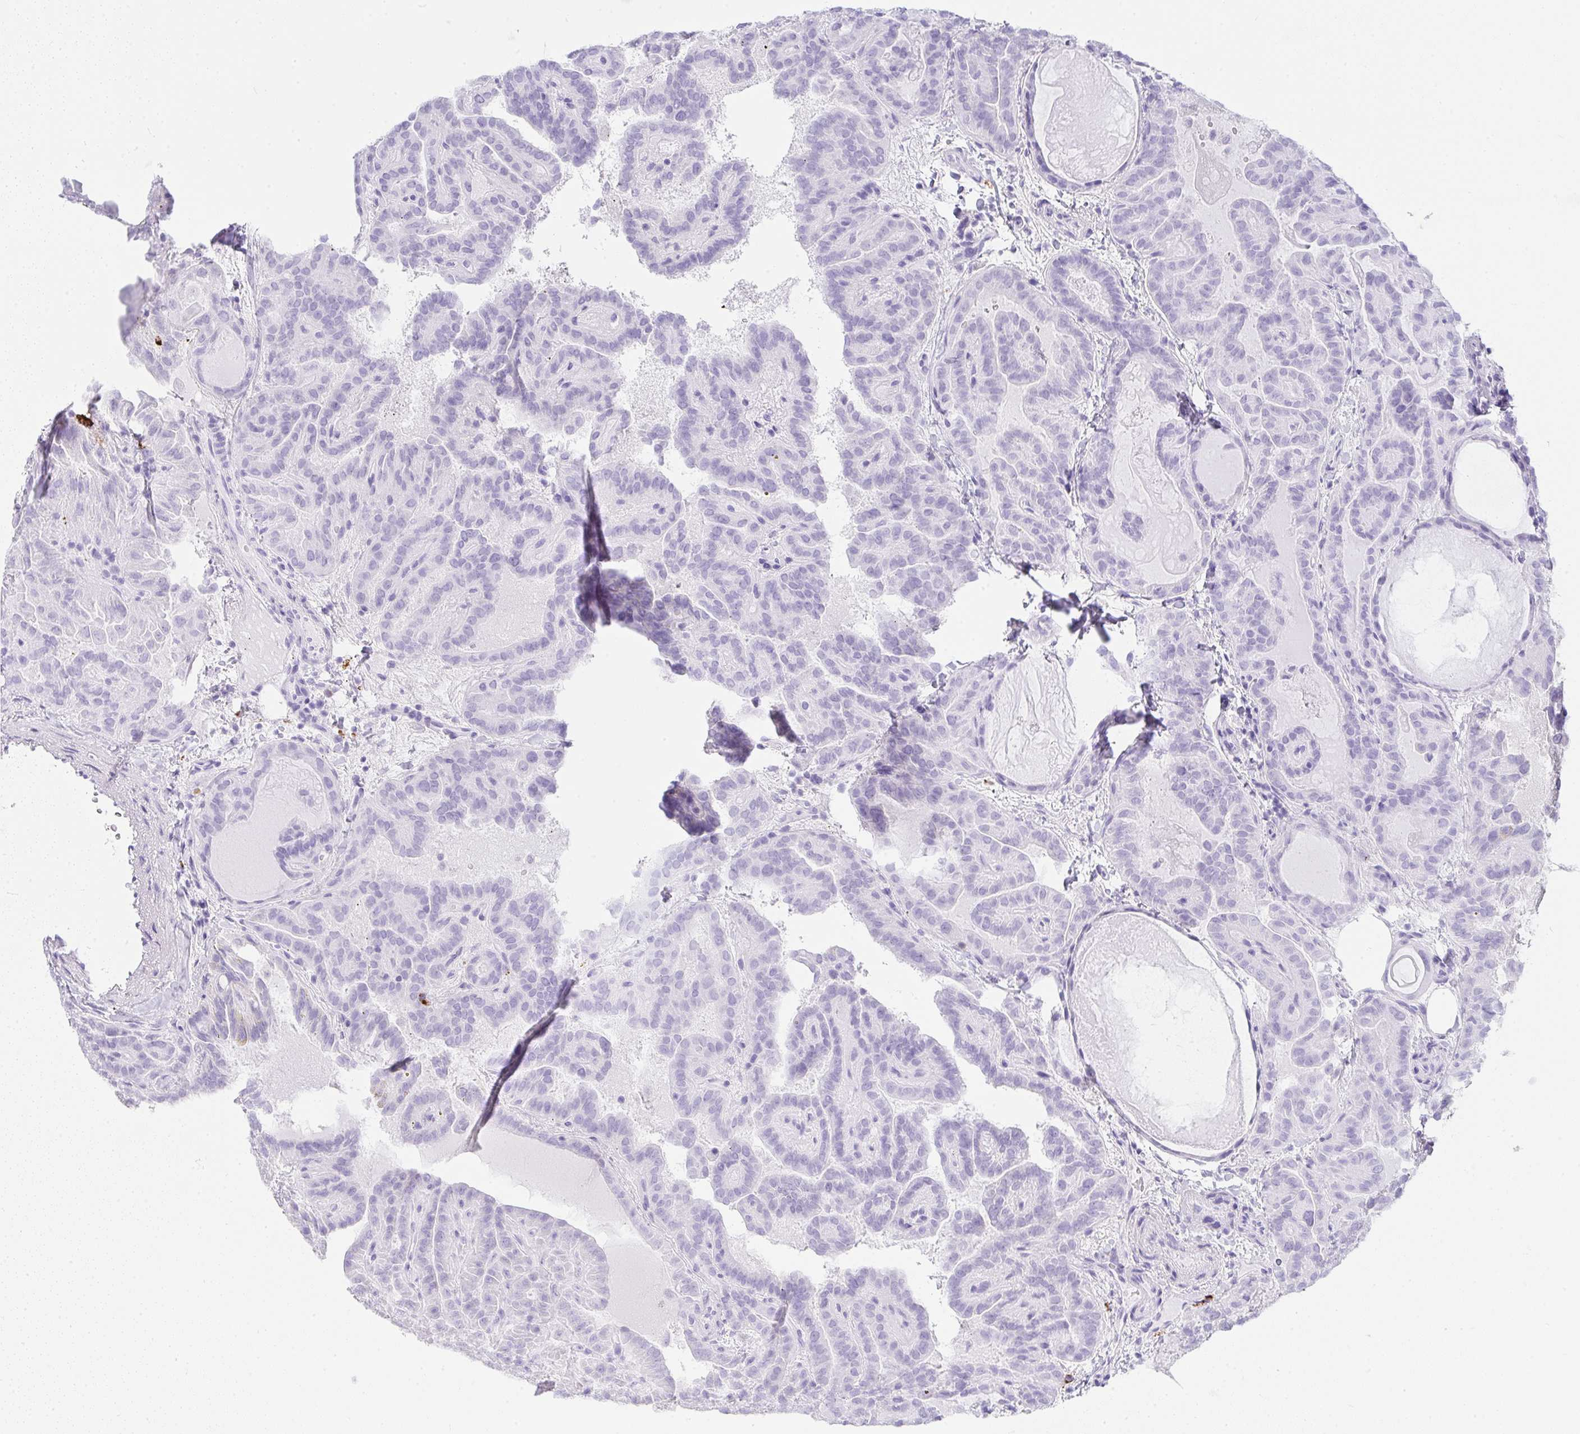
{"staining": {"intensity": "negative", "quantity": "none", "location": "none"}, "tissue": "thyroid cancer", "cell_type": "Tumor cells", "image_type": "cancer", "snomed": [{"axis": "morphology", "description": "Papillary adenocarcinoma, NOS"}, {"axis": "topography", "description": "Thyroid gland"}], "caption": "Photomicrograph shows no protein expression in tumor cells of papillary adenocarcinoma (thyroid) tissue. (DAB (3,3'-diaminobenzidine) immunohistochemistry, high magnification).", "gene": "CDADC1", "patient": {"sex": "female", "age": 46}}